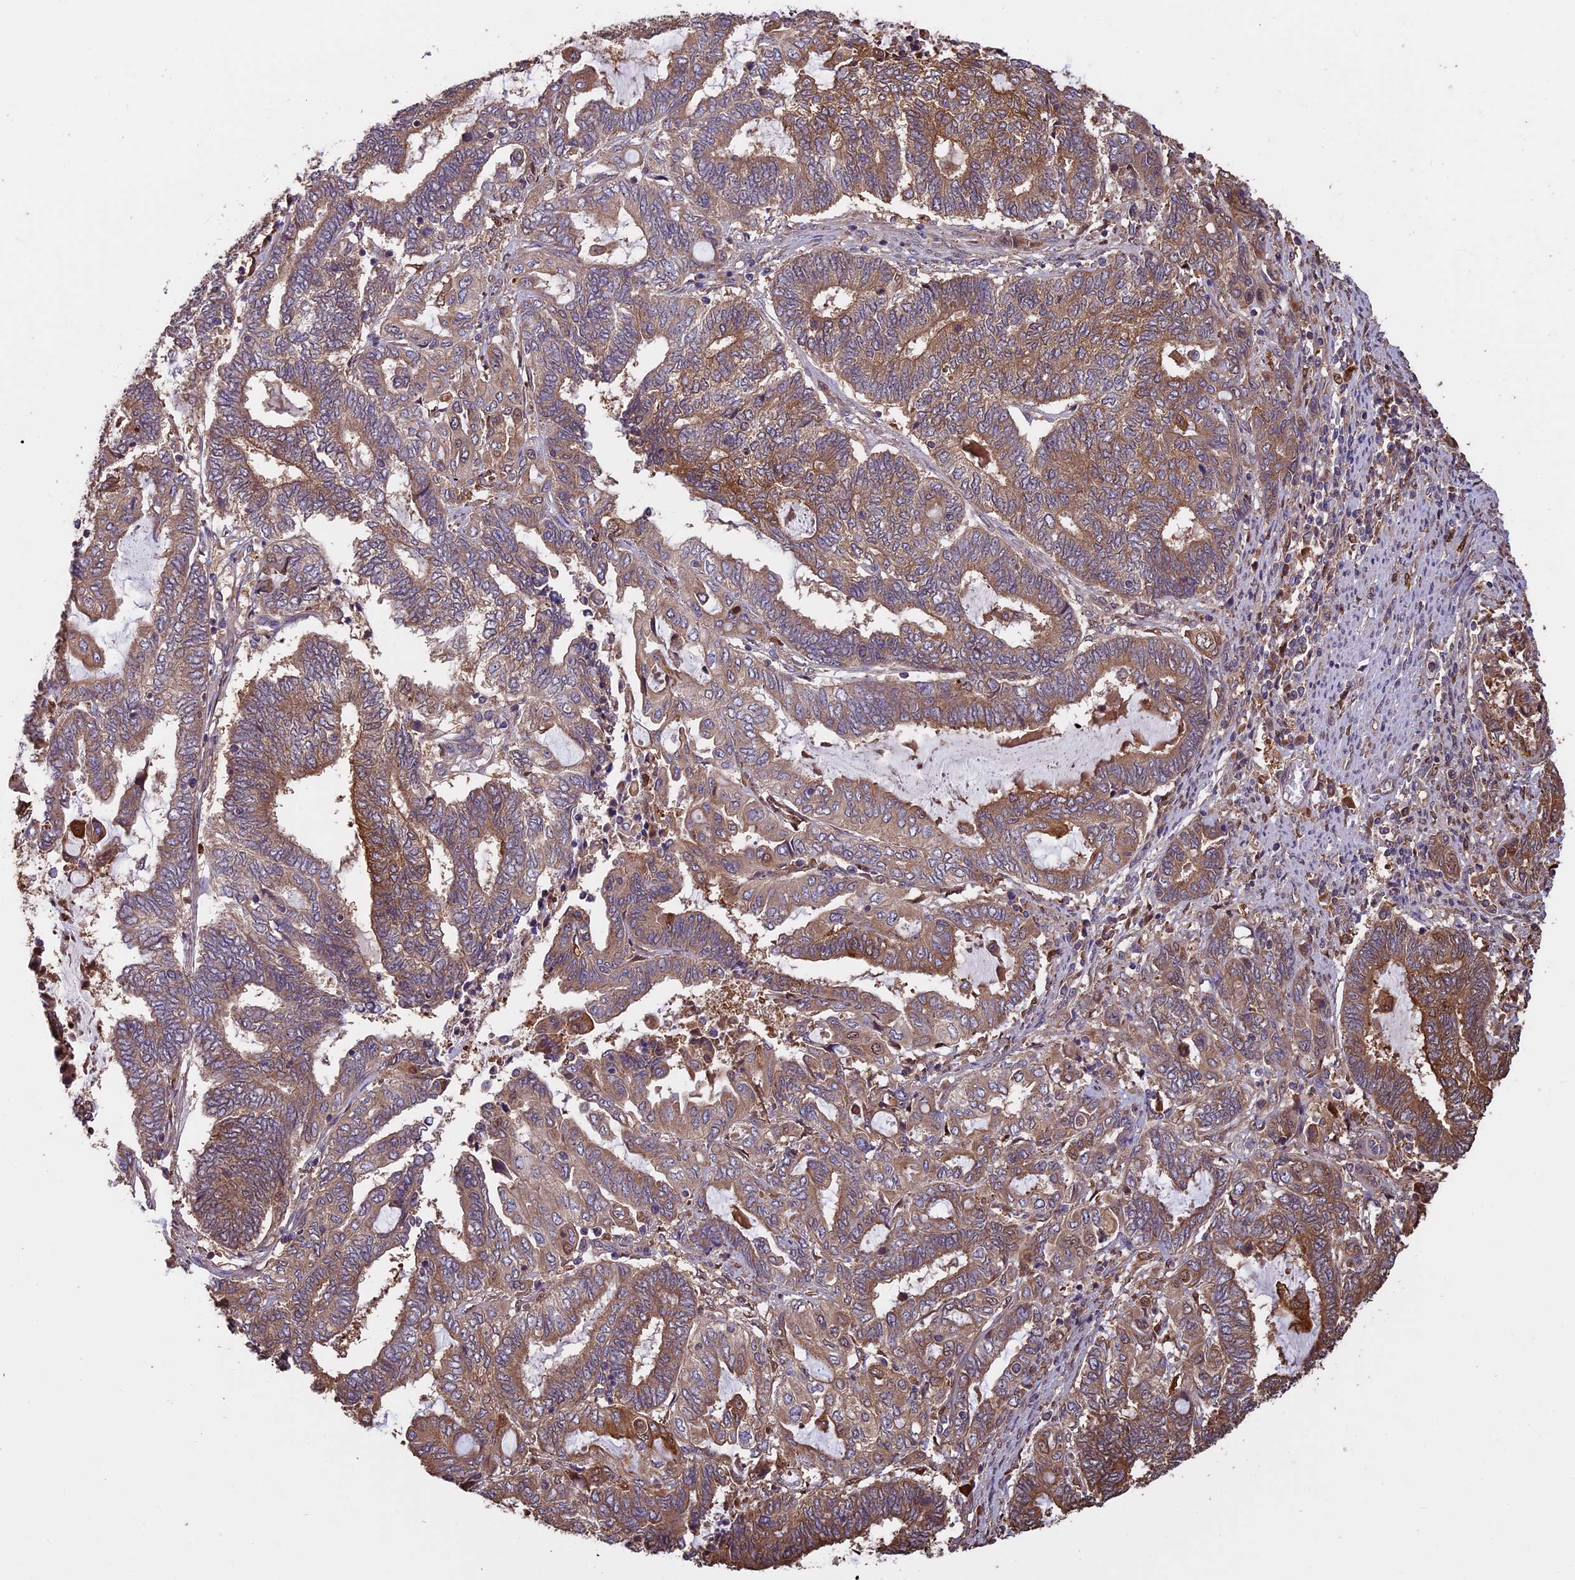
{"staining": {"intensity": "moderate", "quantity": ">75%", "location": "cytoplasmic/membranous"}, "tissue": "endometrial cancer", "cell_type": "Tumor cells", "image_type": "cancer", "snomed": [{"axis": "morphology", "description": "Adenocarcinoma, NOS"}, {"axis": "topography", "description": "Uterus"}, {"axis": "topography", "description": "Endometrium"}], "caption": "Endometrial cancer was stained to show a protein in brown. There is medium levels of moderate cytoplasmic/membranous expression in about >75% of tumor cells.", "gene": "VWA3A", "patient": {"sex": "female", "age": 70}}